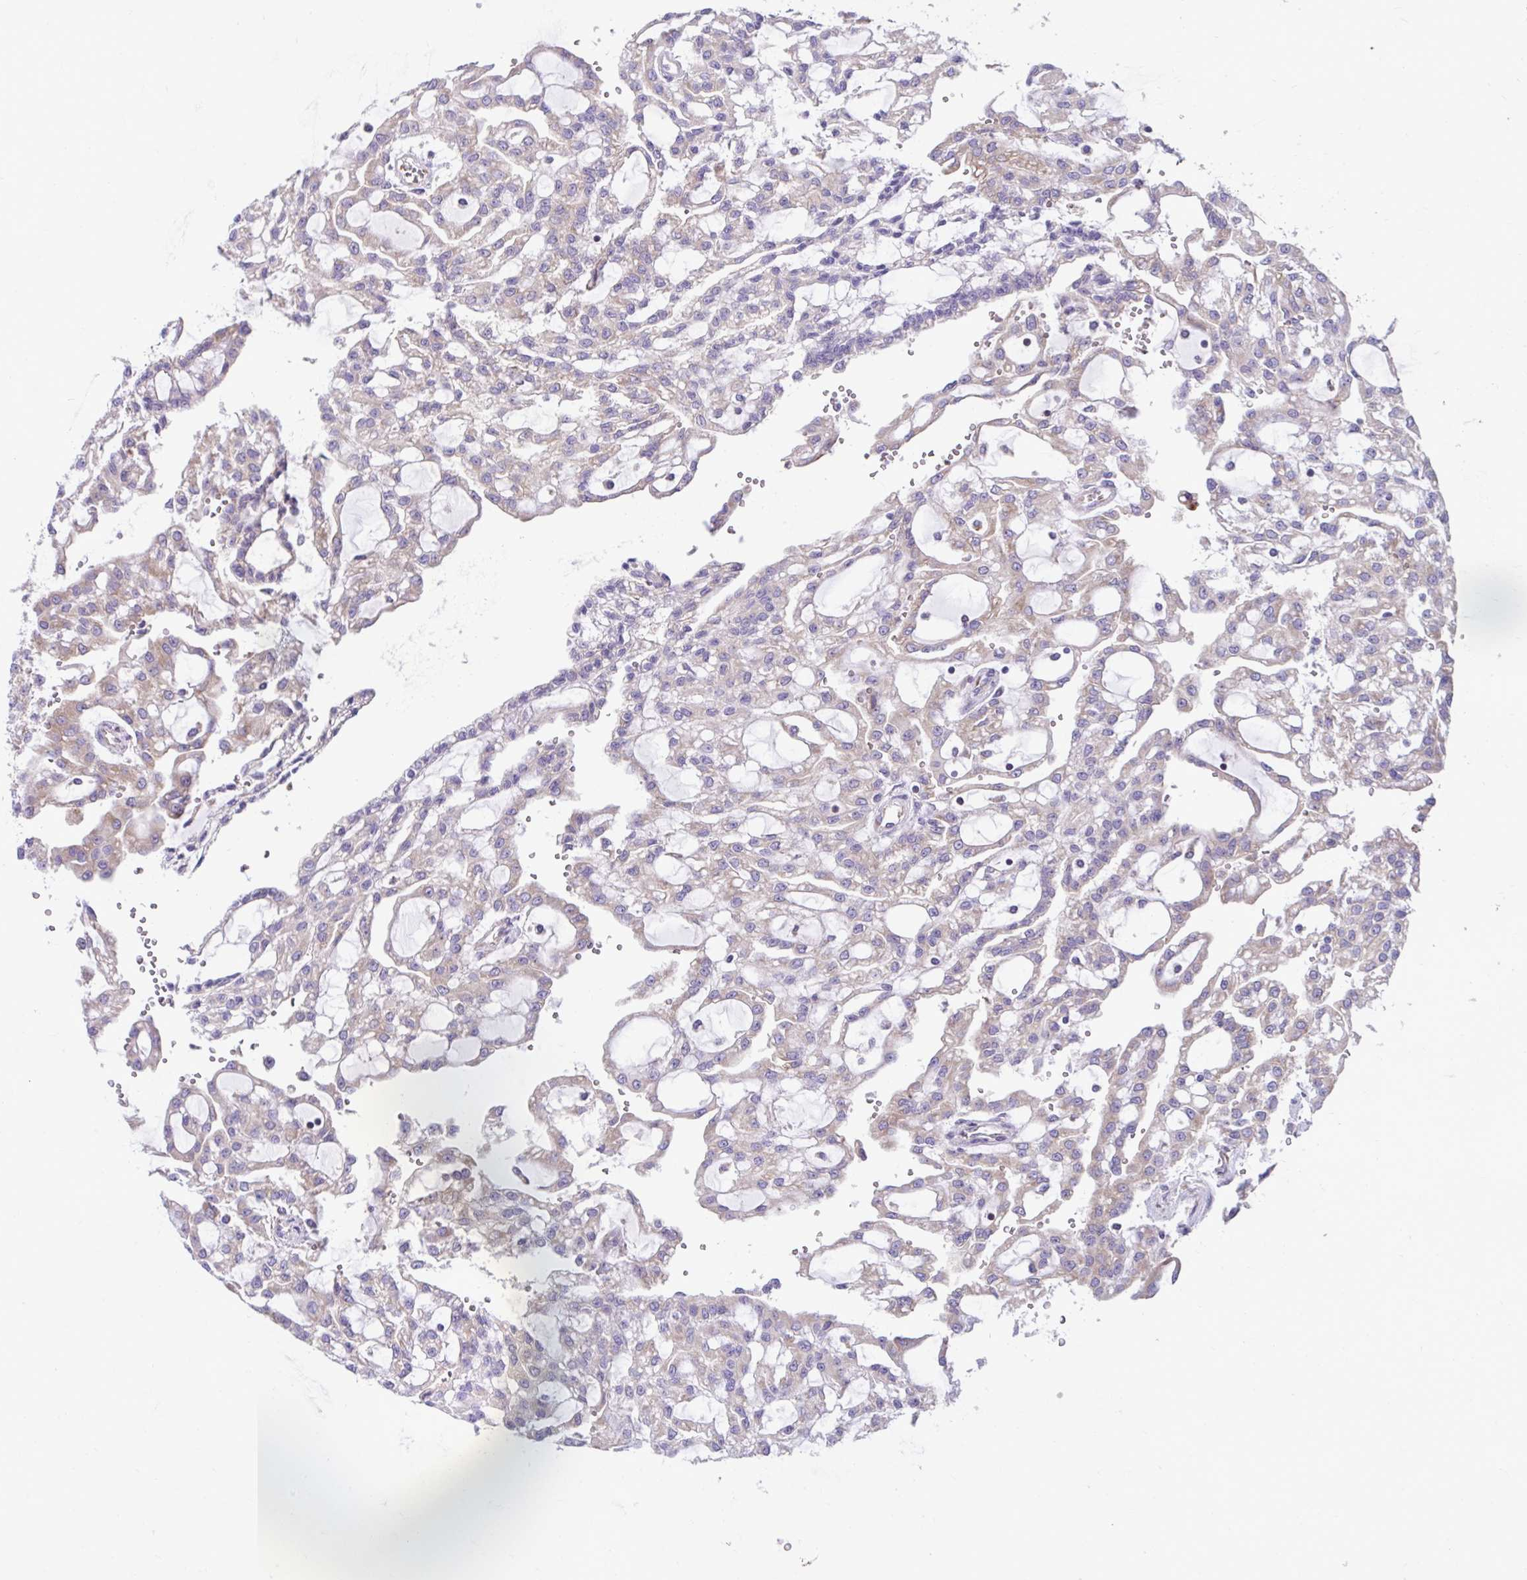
{"staining": {"intensity": "weak", "quantity": "25%-75%", "location": "cytoplasmic/membranous"}, "tissue": "renal cancer", "cell_type": "Tumor cells", "image_type": "cancer", "snomed": [{"axis": "morphology", "description": "Adenocarcinoma, NOS"}, {"axis": "topography", "description": "Kidney"}], "caption": "Renal cancer was stained to show a protein in brown. There is low levels of weak cytoplasmic/membranous staining in about 25%-75% of tumor cells.", "gene": "RPL7", "patient": {"sex": "male", "age": 63}}